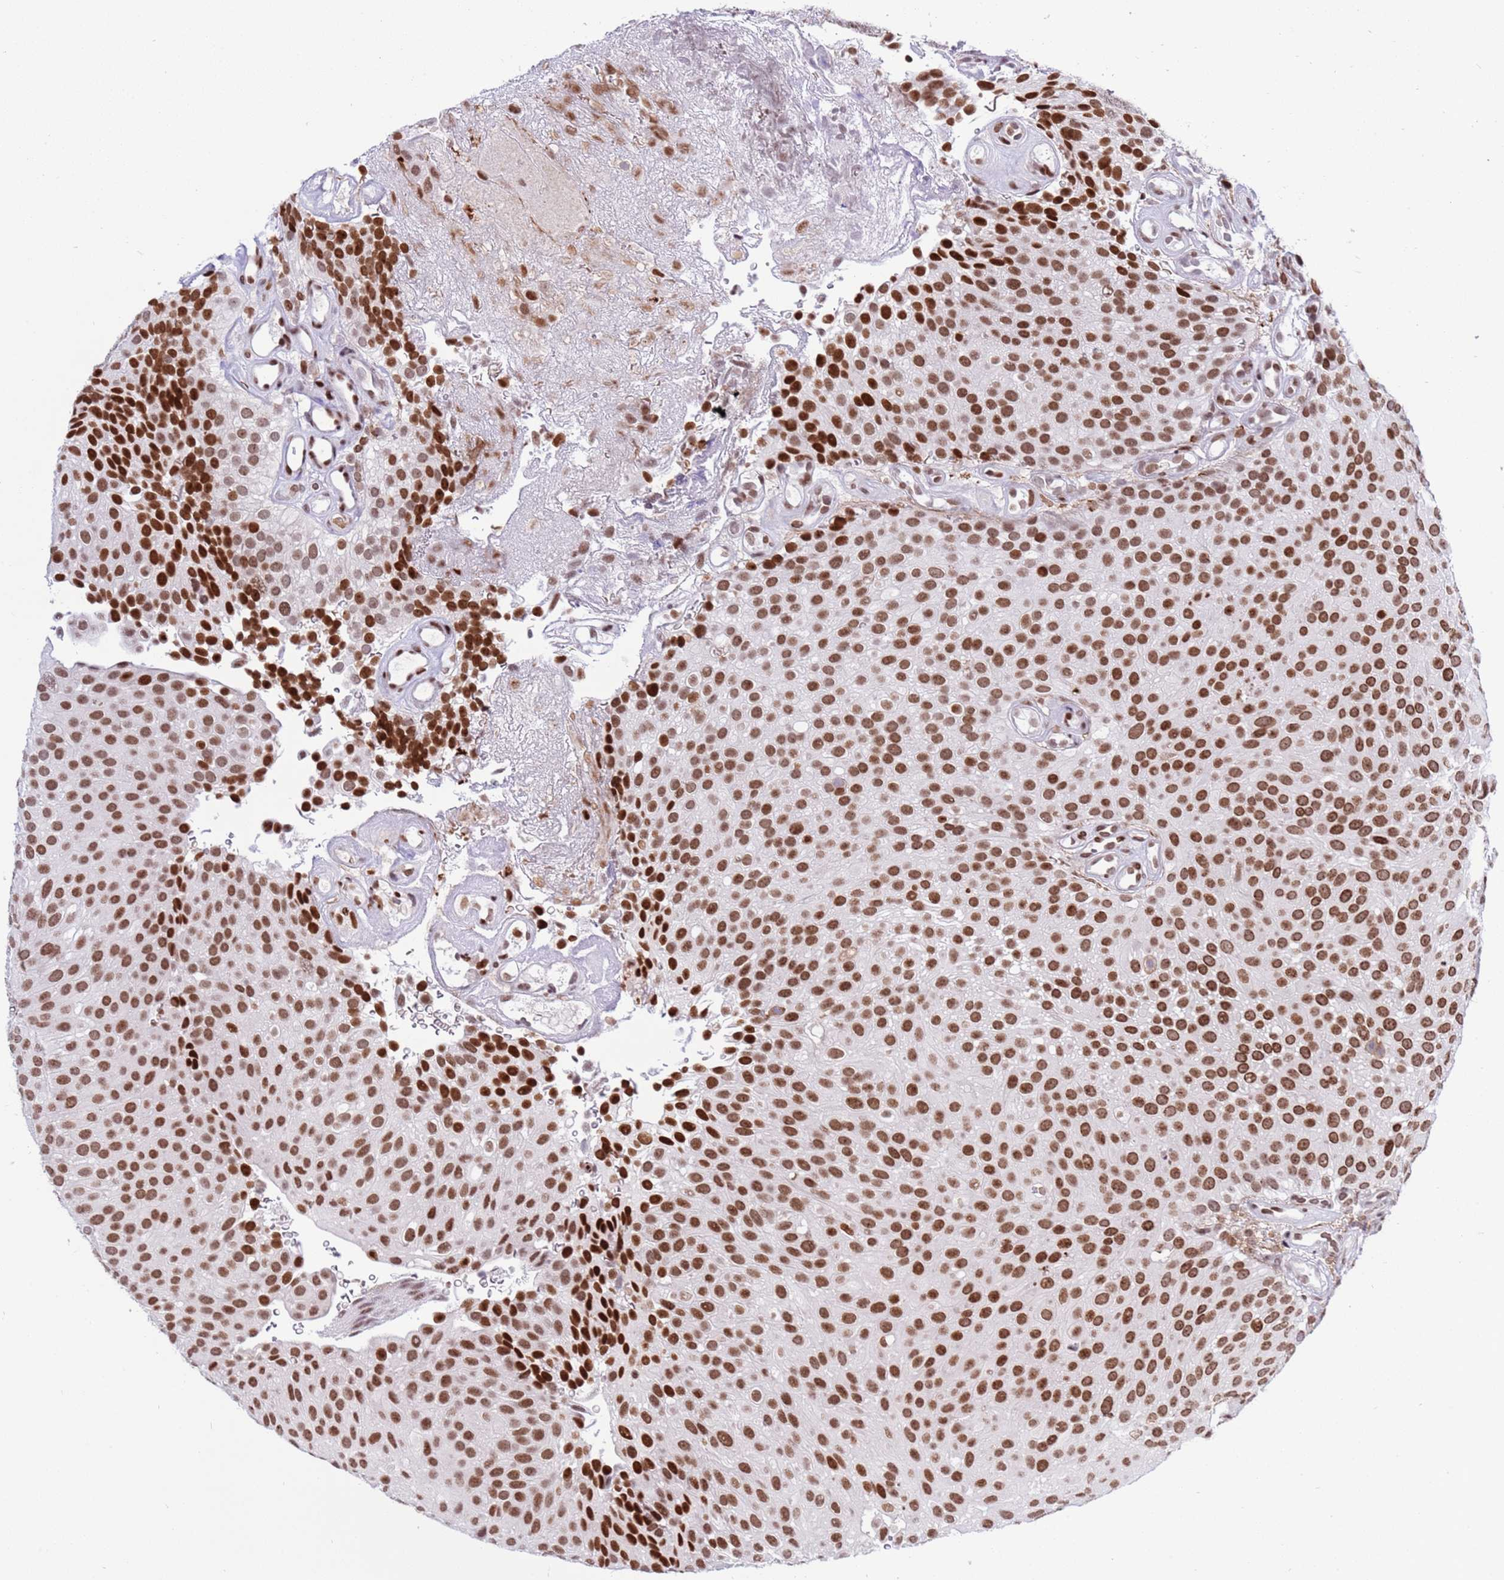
{"staining": {"intensity": "strong", "quantity": ">75%", "location": "nuclear"}, "tissue": "urothelial cancer", "cell_type": "Tumor cells", "image_type": "cancer", "snomed": [{"axis": "morphology", "description": "Urothelial carcinoma, Low grade"}, {"axis": "topography", "description": "Urinary bladder"}], "caption": "IHC (DAB (3,3'-diaminobenzidine)) staining of urothelial cancer shows strong nuclear protein expression in about >75% of tumor cells. The staining was performed using DAB (3,3'-diaminobenzidine) to visualize the protein expression in brown, while the nuclei were stained in blue with hematoxylin (Magnification: 20x).", "gene": "THOC2", "patient": {"sex": "male", "age": 78}}